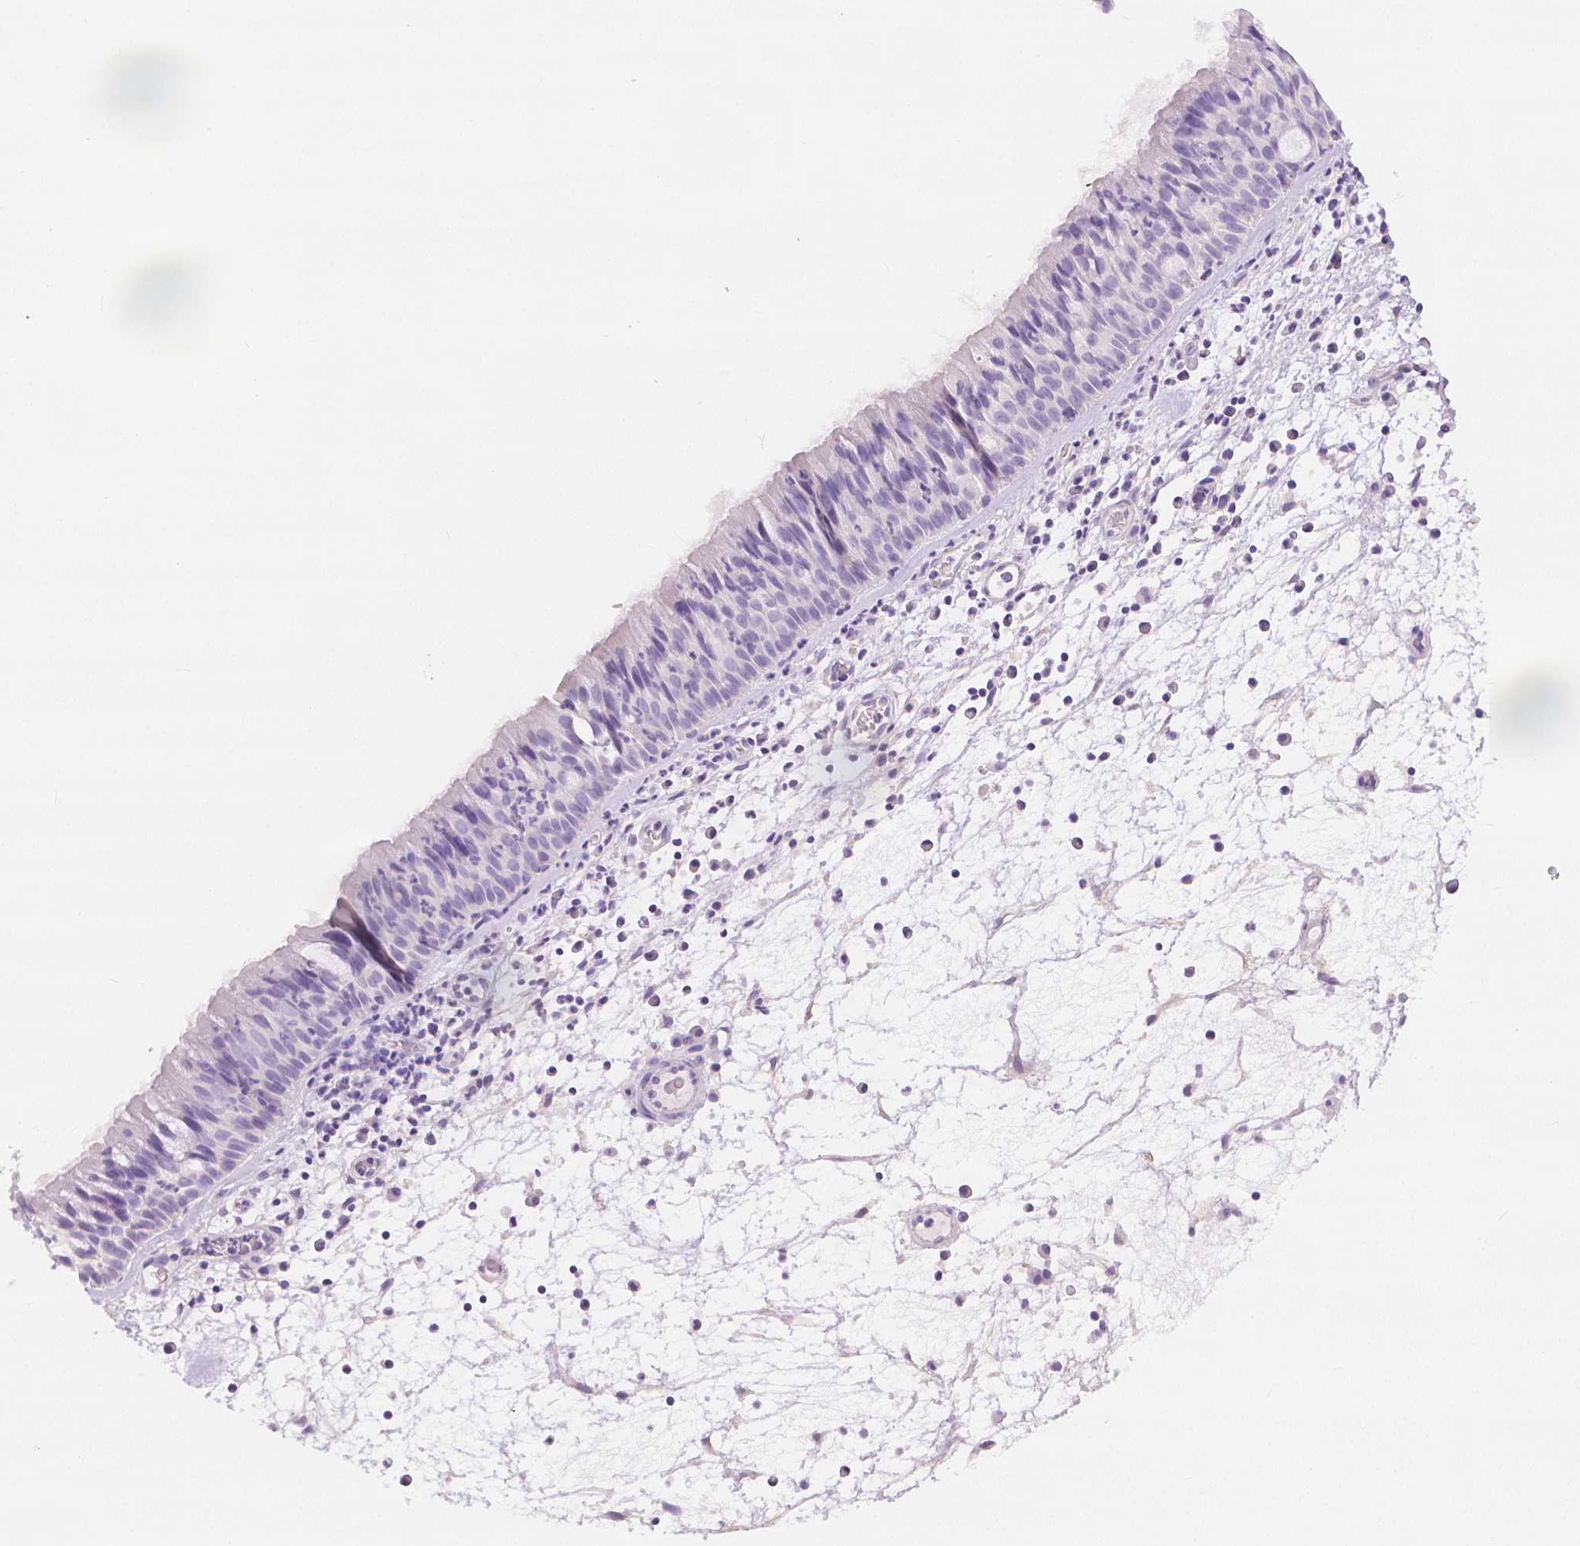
{"staining": {"intensity": "negative", "quantity": "none", "location": "none"}, "tissue": "nasopharynx", "cell_type": "Respiratory epithelial cells", "image_type": "normal", "snomed": [{"axis": "morphology", "description": "Normal tissue, NOS"}, {"axis": "topography", "description": "Nasopharynx"}], "caption": "An image of nasopharynx stained for a protein reveals no brown staining in respiratory epithelial cells.", "gene": "SLC27A5", "patient": {"sex": "male", "age": 67}}